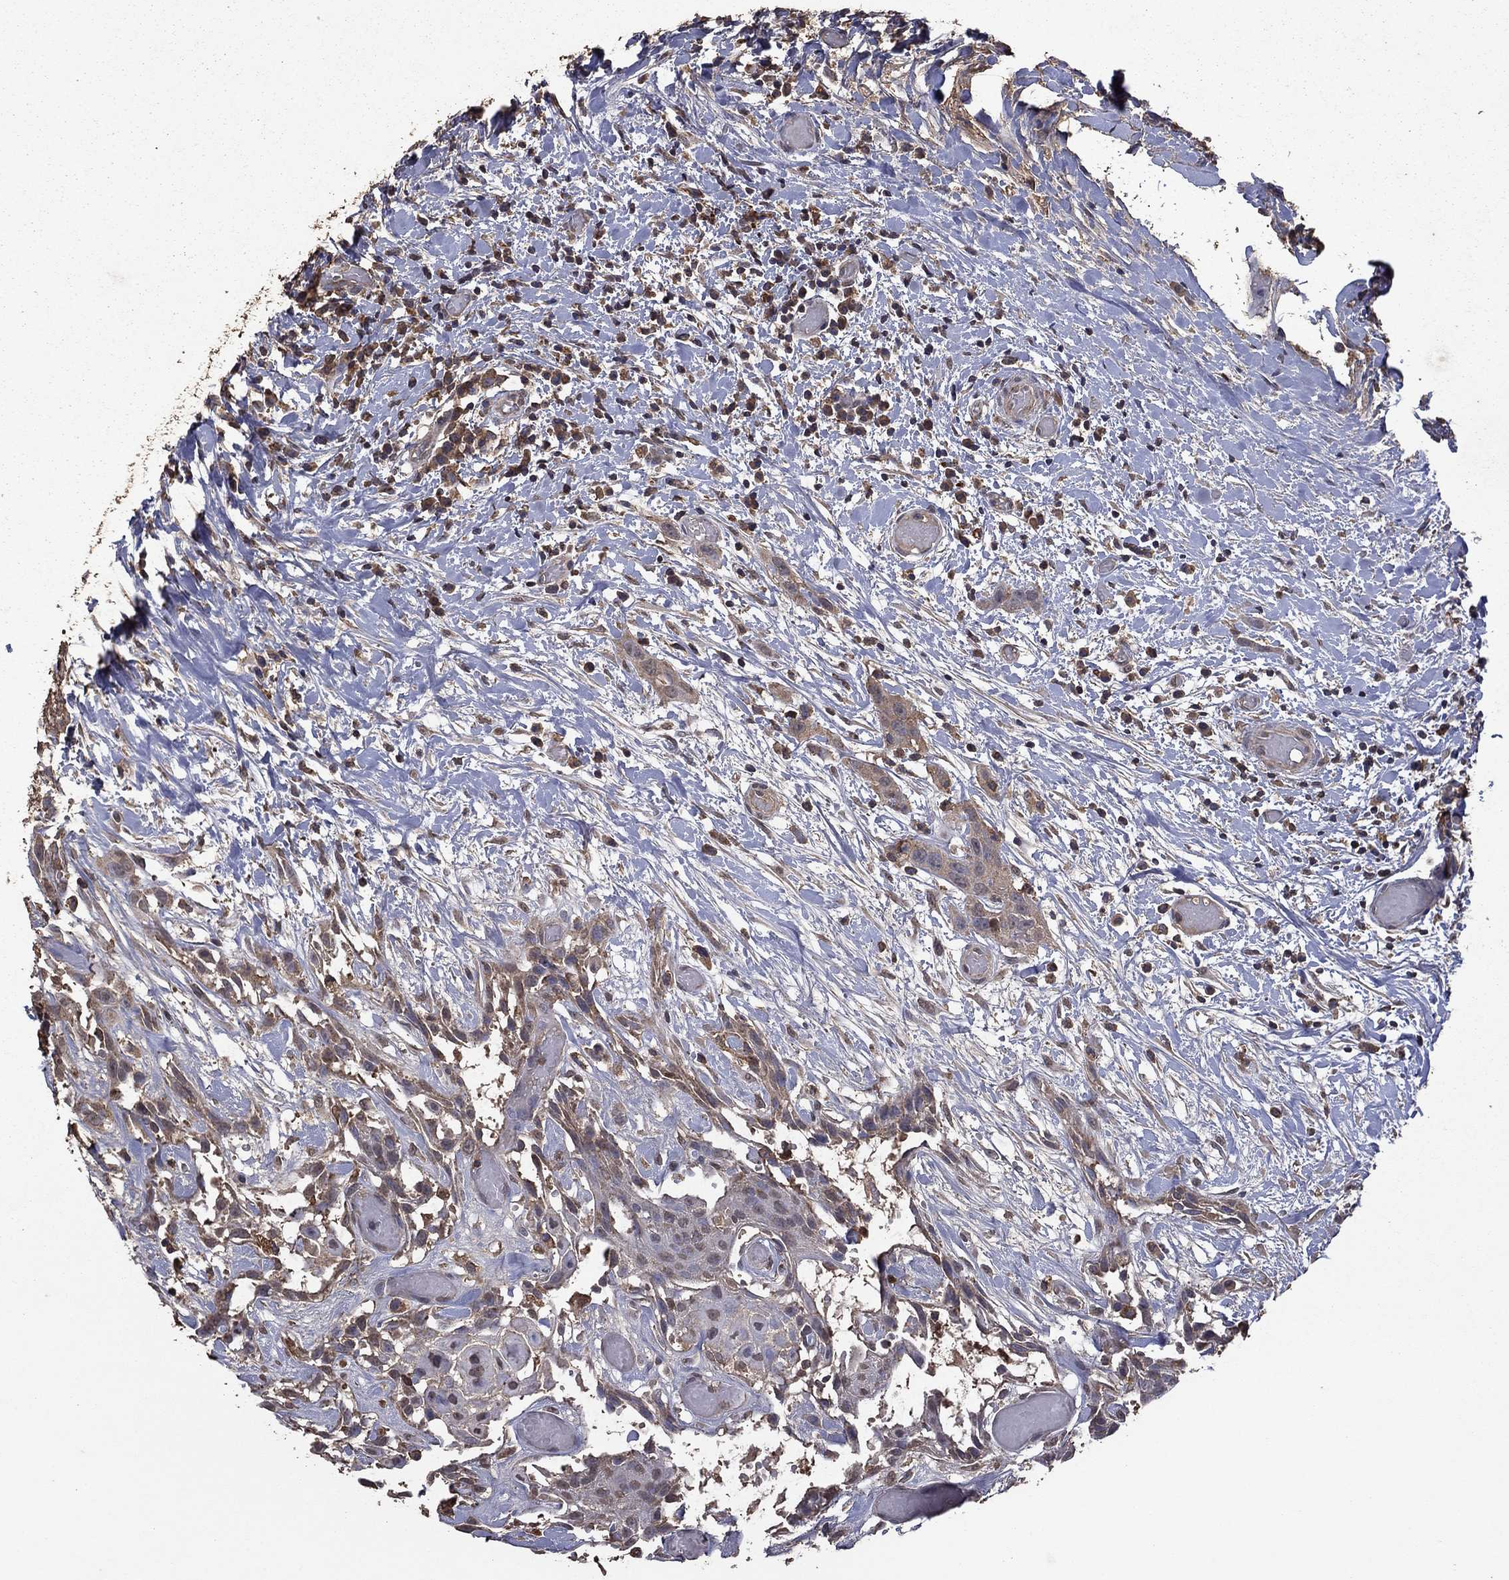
{"staining": {"intensity": "weak", "quantity": "25%-75%", "location": "cytoplasmic/membranous"}, "tissue": "head and neck cancer", "cell_type": "Tumor cells", "image_type": "cancer", "snomed": [{"axis": "morphology", "description": "Normal tissue, NOS"}, {"axis": "morphology", "description": "Squamous cell carcinoma, NOS"}, {"axis": "topography", "description": "Oral tissue"}, {"axis": "topography", "description": "Salivary gland"}, {"axis": "topography", "description": "Head-Neck"}], "caption": "This photomicrograph displays head and neck squamous cell carcinoma stained with immunohistochemistry (IHC) to label a protein in brown. The cytoplasmic/membranous of tumor cells show weak positivity for the protein. Nuclei are counter-stained blue.", "gene": "SERPINA5", "patient": {"sex": "female", "age": 62}}